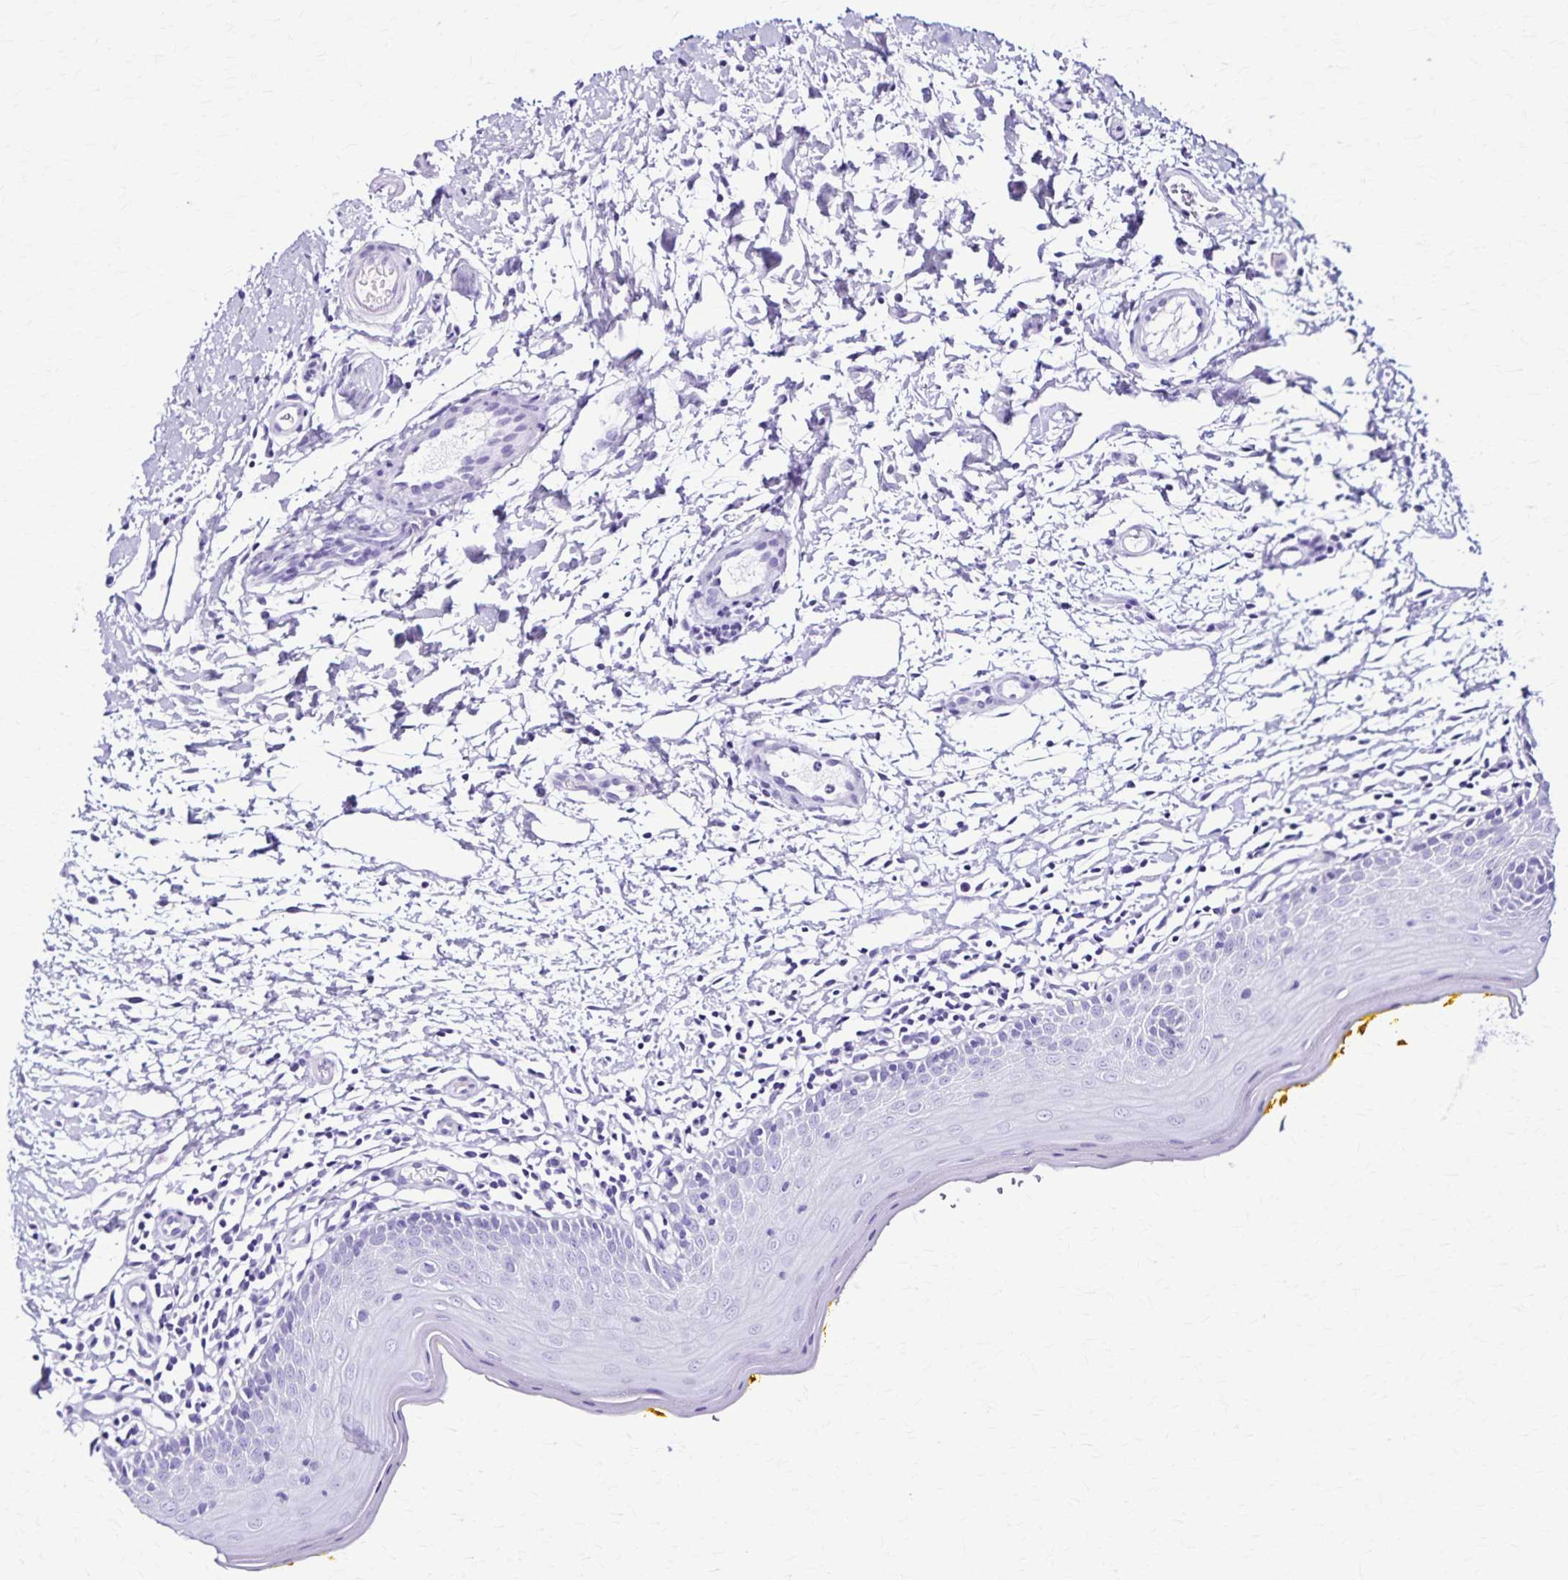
{"staining": {"intensity": "negative", "quantity": "none", "location": "none"}, "tissue": "oral mucosa", "cell_type": "Squamous epithelial cells", "image_type": "normal", "snomed": [{"axis": "morphology", "description": "Normal tissue, NOS"}, {"axis": "topography", "description": "Oral tissue"}, {"axis": "topography", "description": "Tounge, NOS"}], "caption": "A high-resolution photomicrograph shows IHC staining of unremarkable oral mucosa, which shows no significant positivity in squamous epithelial cells.", "gene": "KRT2", "patient": {"sex": "female", "age": 58}}